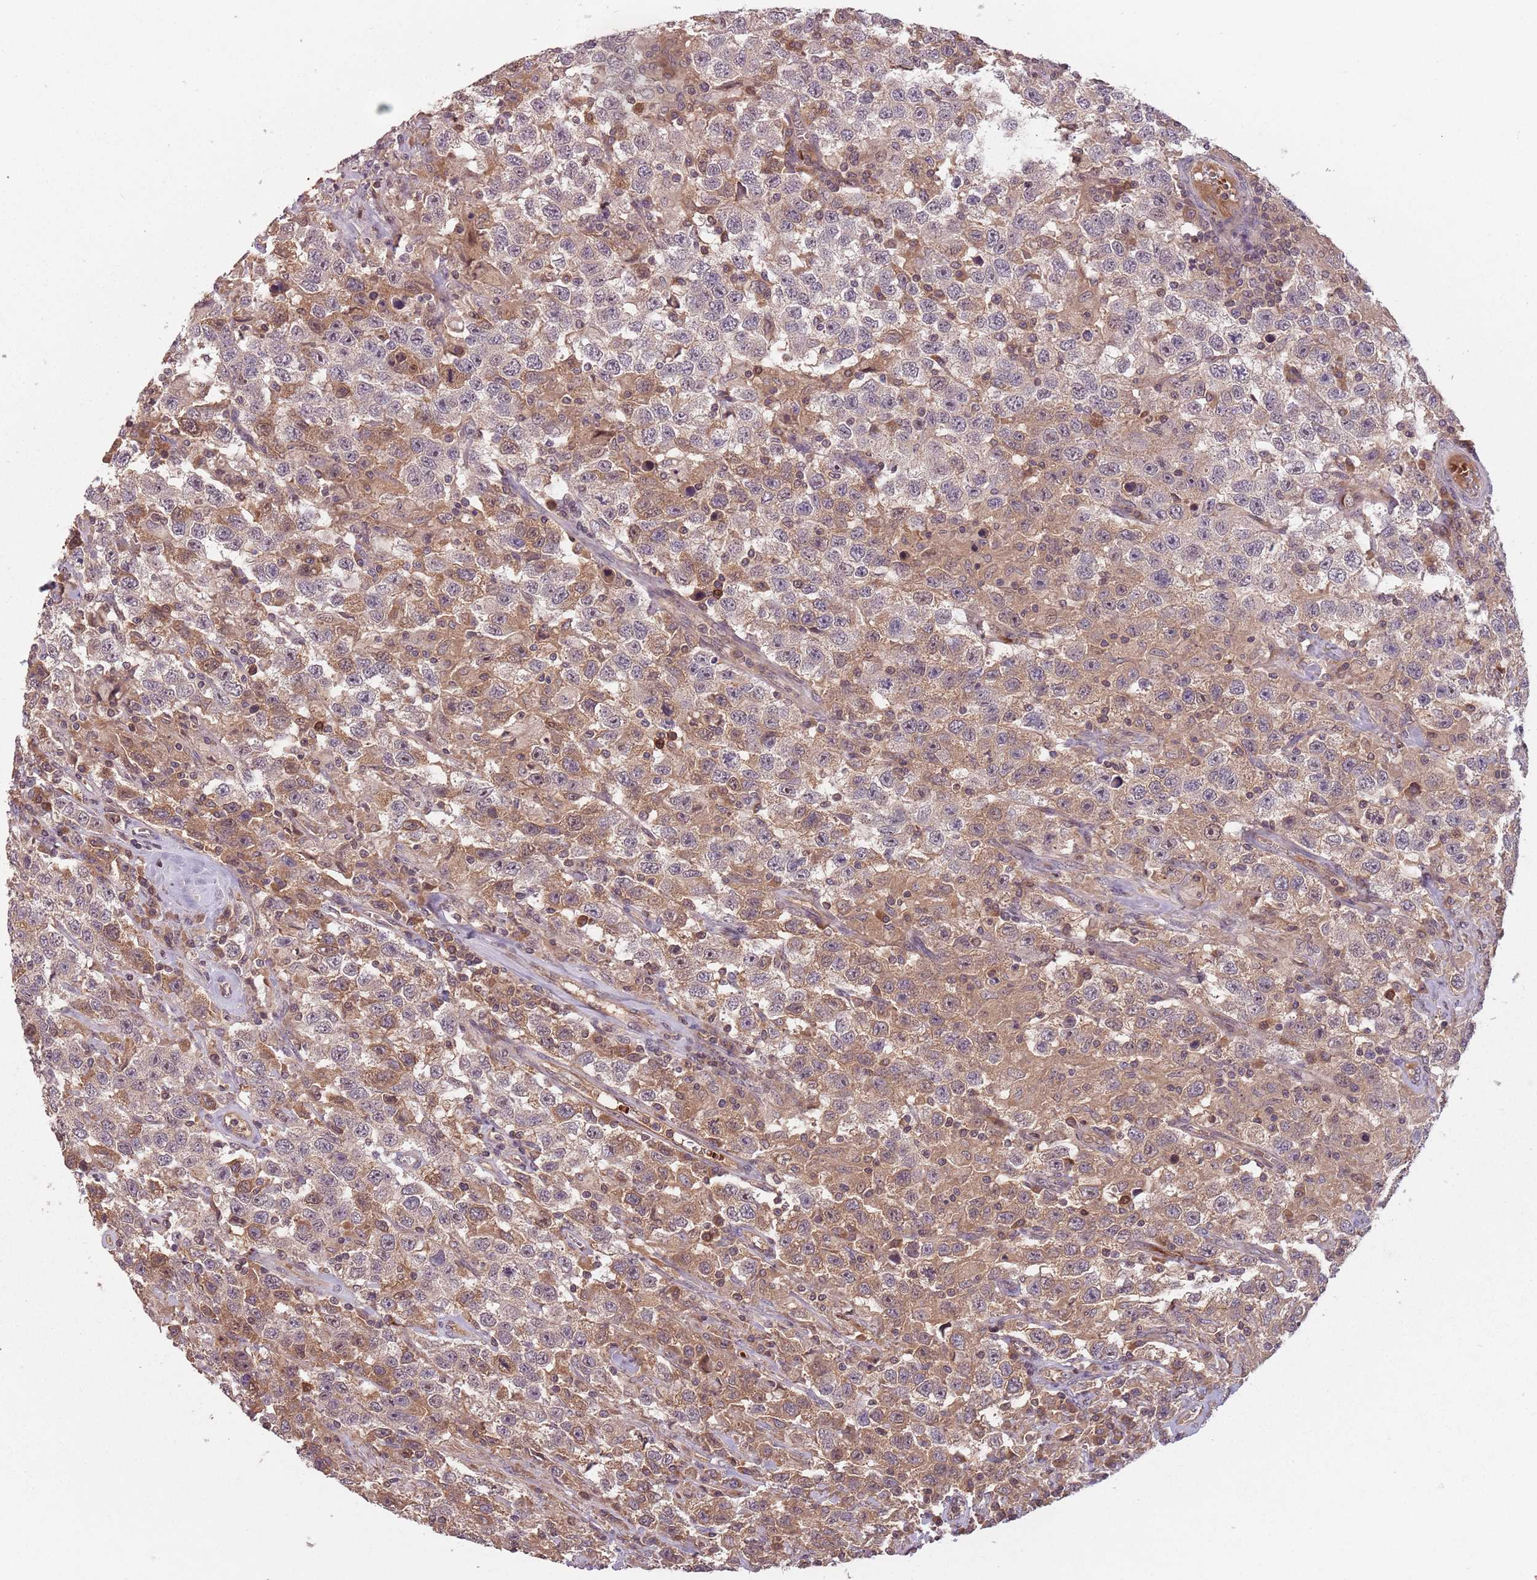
{"staining": {"intensity": "moderate", "quantity": "<25%", "location": "cytoplasmic/membranous,nuclear"}, "tissue": "testis cancer", "cell_type": "Tumor cells", "image_type": "cancer", "snomed": [{"axis": "morphology", "description": "Seminoma, NOS"}, {"axis": "topography", "description": "Testis"}], "caption": "IHC (DAB) staining of human testis cancer reveals moderate cytoplasmic/membranous and nuclear protein expression in approximately <25% of tumor cells. The protein is shown in brown color, while the nuclei are stained blue.", "gene": "GPR180", "patient": {"sex": "male", "age": 41}}